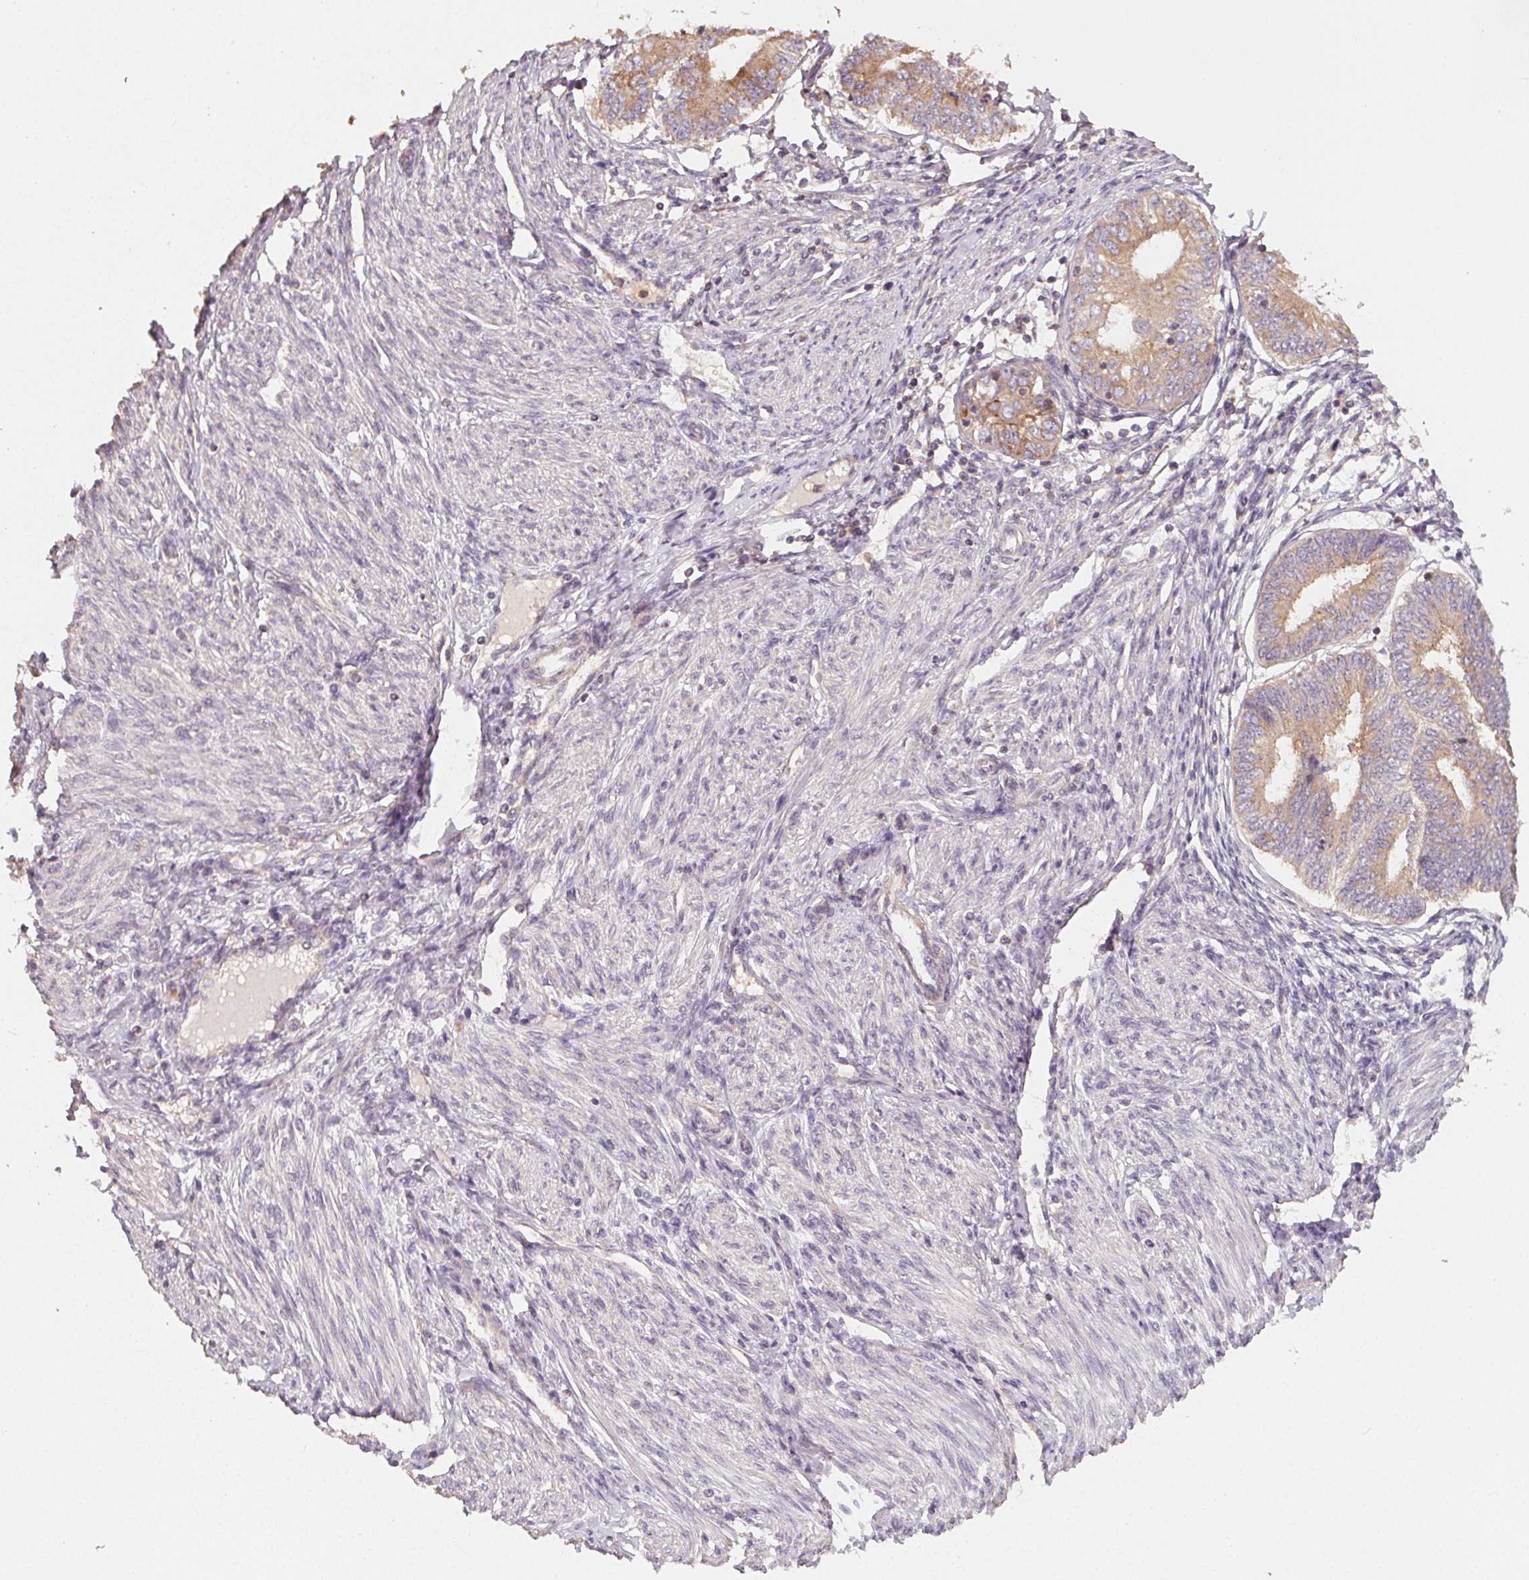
{"staining": {"intensity": "moderate", "quantity": "<25%", "location": "cytoplasmic/membranous"}, "tissue": "endometrial cancer", "cell_type": "Tumor cells", "image_type": "cancer", "snomed": [{"axis": "morphology", "description": "Adenocarcinoma, NOS"}, {"axis": "topography", "description": "Endometrium"}], "caption": "This micrograph displays endometrial cancer stained with IHC to label a protein in brown. The cytoplasmic/membranous of tumor cells show moderate positivity for the protein. Nuclei are counter-stained blue.", "gene": "AP1S1", "patient": {"sex": "female", "age": 68}}